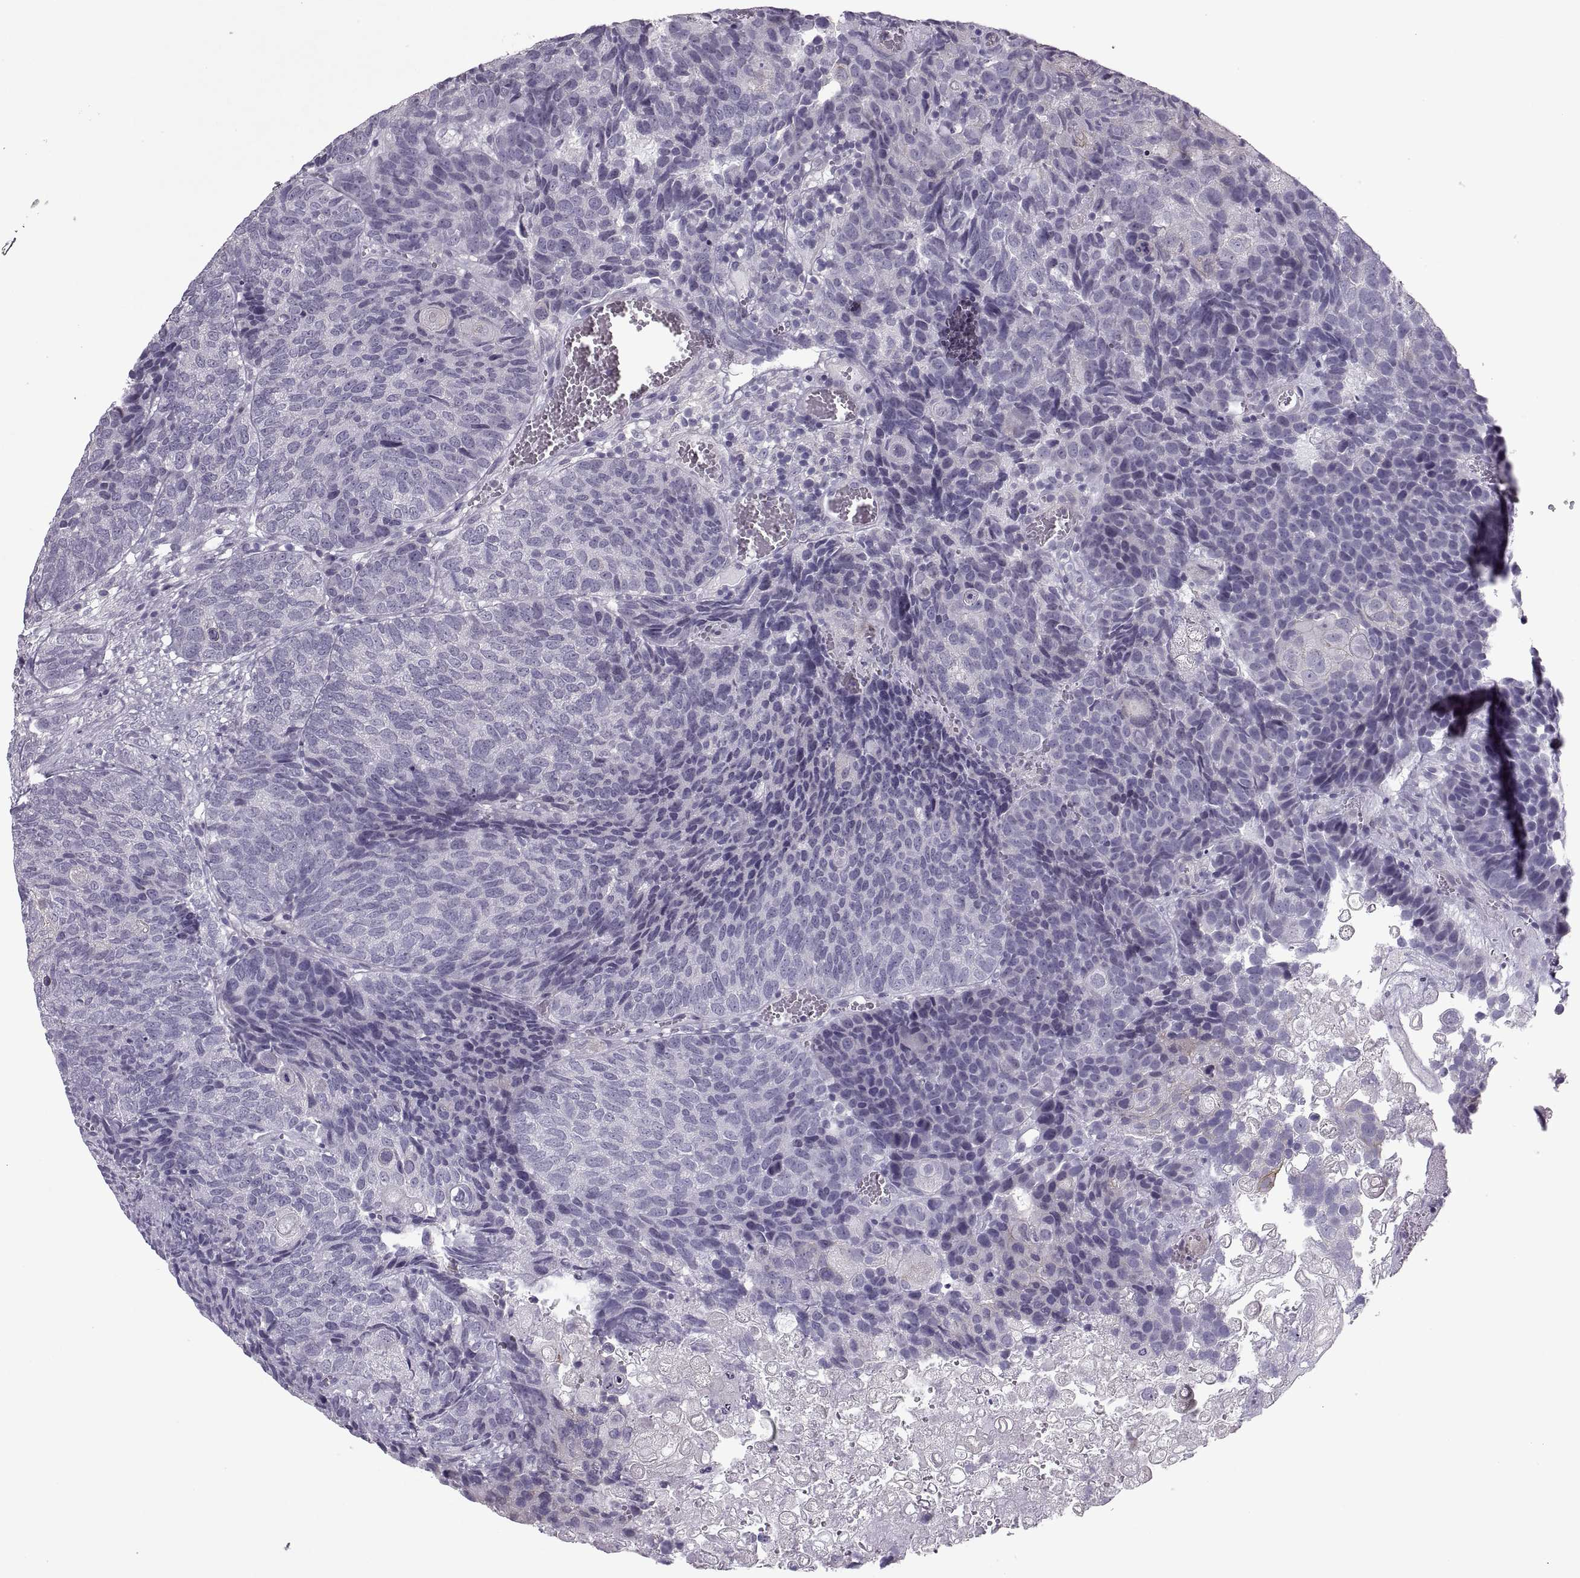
{"staining": {"intensity": "negative", "quantity": "none", "location": "none"}, "tissue": "urothelial cancer", "cell_type": "Tumor cells", "image_type": "cancer", "snomed": [{"axis": "morphology", "description": "Urothelial carcinoma, Low grade"}, {"axis": "topography", "description": "Urinary bladder"}], "caption": "High power microscopy photomicrograph of an IHC histopathology image of urothelial cancer, revealing no significant expression in tumor cells. (DAB (3,3'-diaminobenzidine) immunohistochemistry visualized using brightfield microscopy, high magnification).", "gene": "ODF3", "patient": {"sex": "female", "age": 62}}